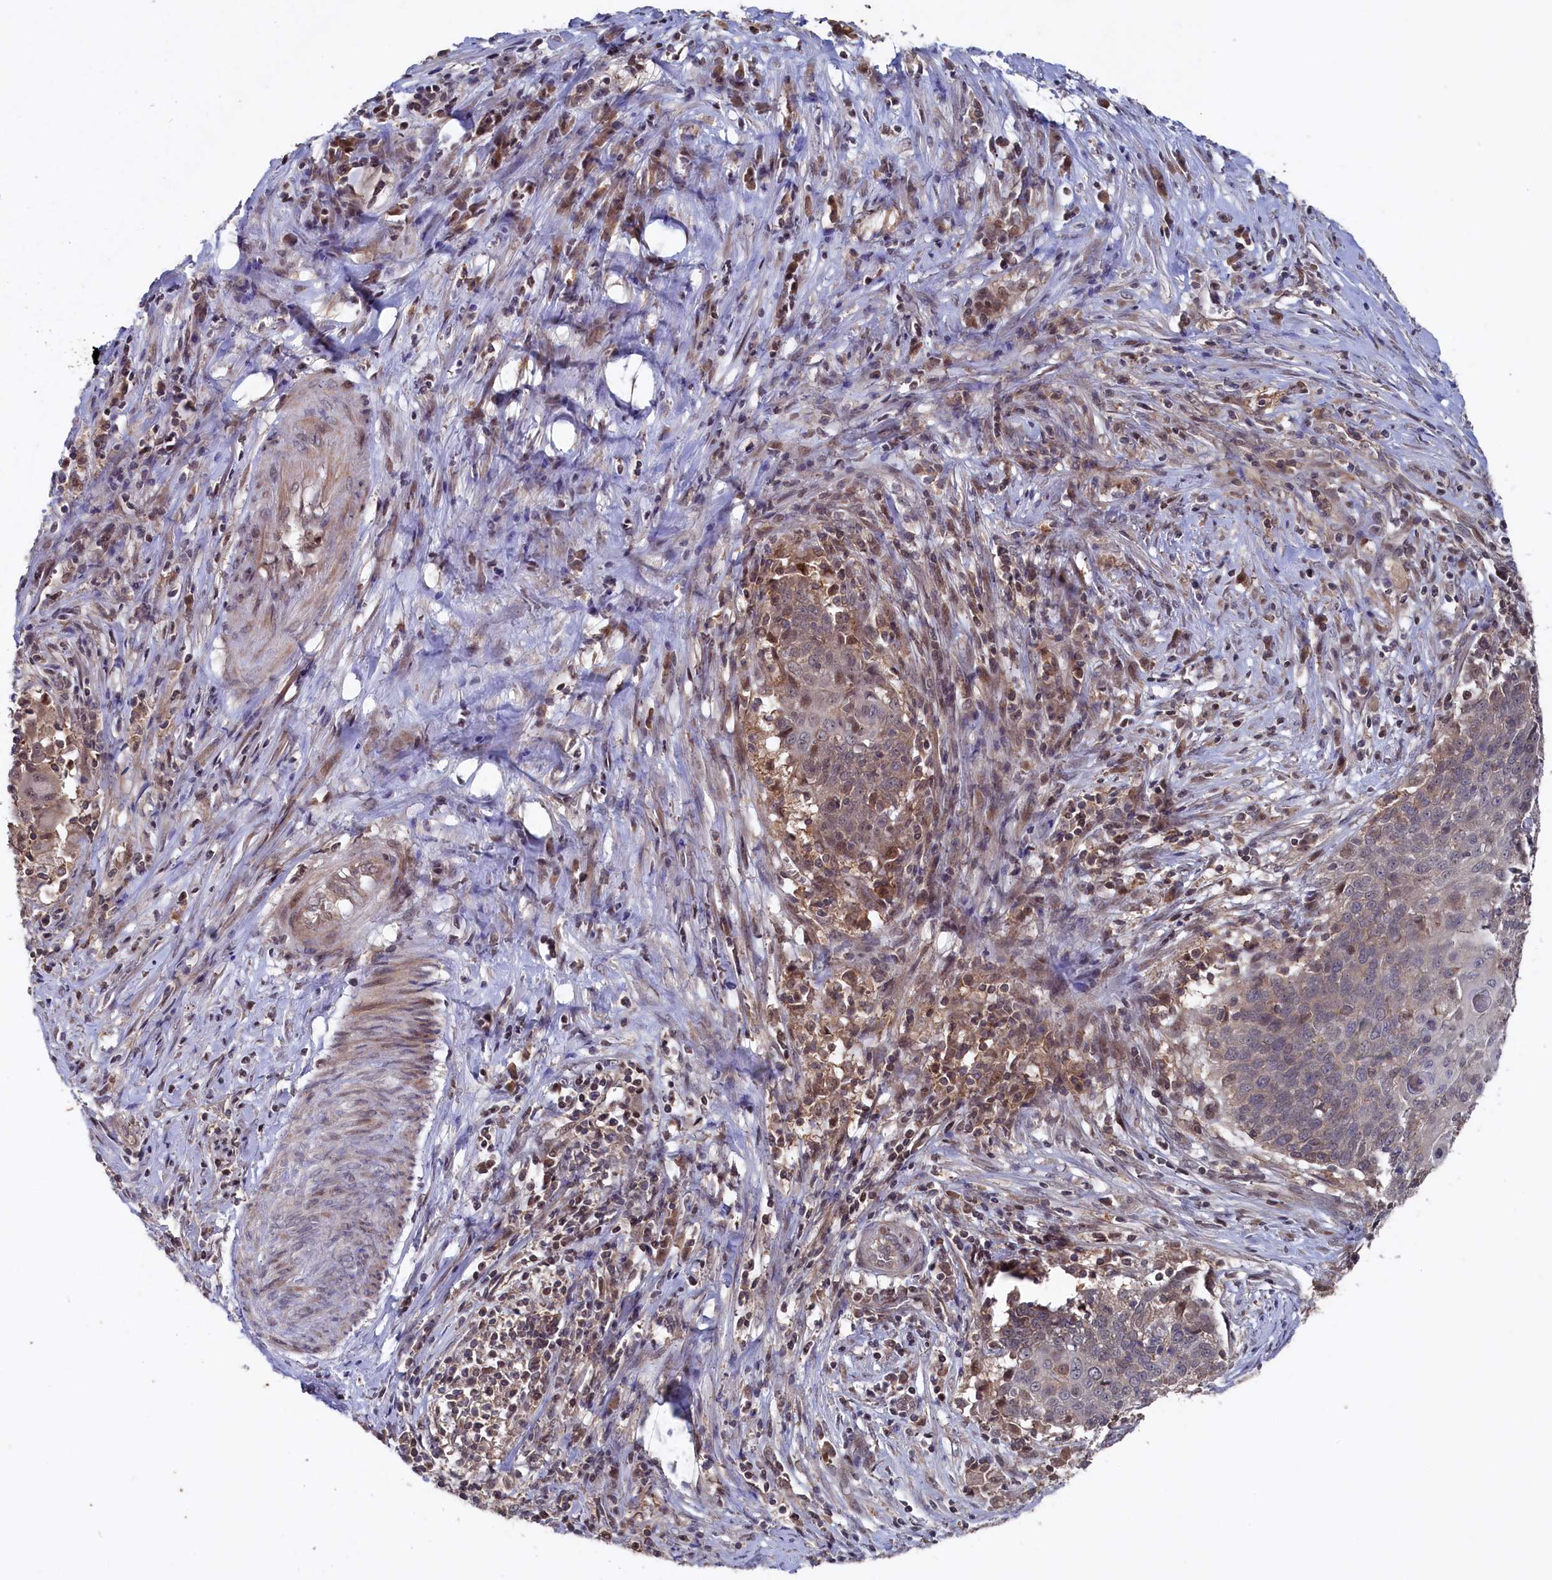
{"staining": {"intensity": "weak", "quantity": "25%-75%", "location": "cytoplasmic/membranous,nuclear"}, "tissue": "cervical cancer", "cell_type": "Tumor cells", "image_type": "cancer", "snomed": [{"axis": "morphology", "description": "Squamous cell carcinoma, NOS"}, {"axis": "topography", "description": "Cervix"}], "caption": "Cervical squamous cell carcinoma stained for a protein exhibits weak cytoplasmic/membranous and nuclear positivity in tumor cells. The staining is performed using DAB (3,3'-diaminobenzidine) brown chromogen to label protein expression. The nuclei are counter-stained blue using hematoxylin.", "gene": "TMC5", "patient": {"sex": "female", "age": 39}}